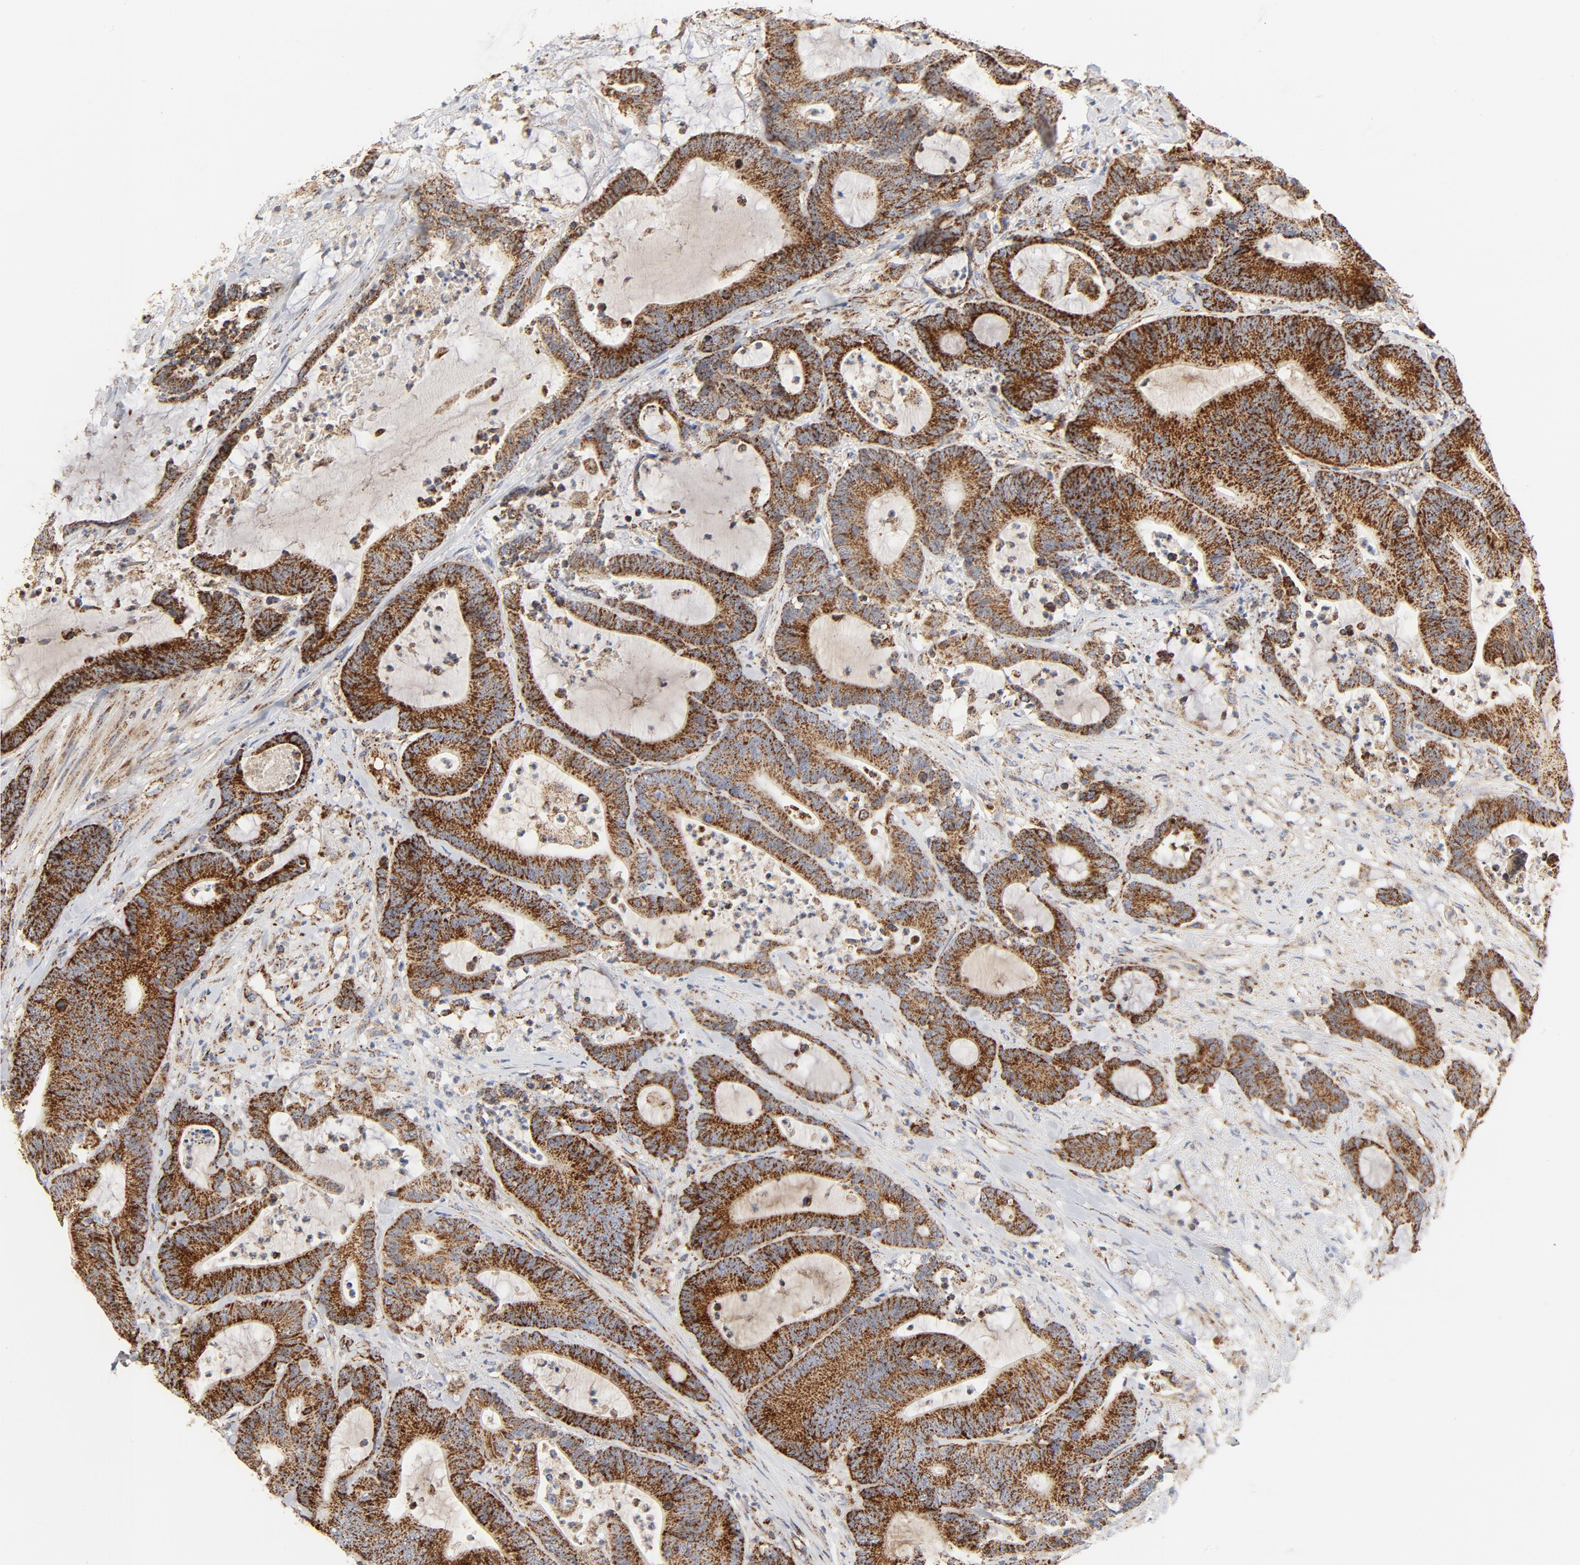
{"staining": {"intensity": "strong", "quantity": ">75%", "location": "cytoplasmic/membranous"}, "tissue": "colorectal cancer", "cell_type": "Tumor cells", "image_type": "cancer", "snomed": [{"axis": "morphology", "description": "Adenocarcinoma, NOS"}, {"axis": "topography", "description": "Colon"}], "caption": "Immunohistochemical staining of human colorectal cancer (adenocarcinoma) reveals high levels of strong cytoplasmic/membranous staining in approximately >75% of tumor cells.", "gene": "PCNX4", "patient": {"sex": "female", "age": 84}}